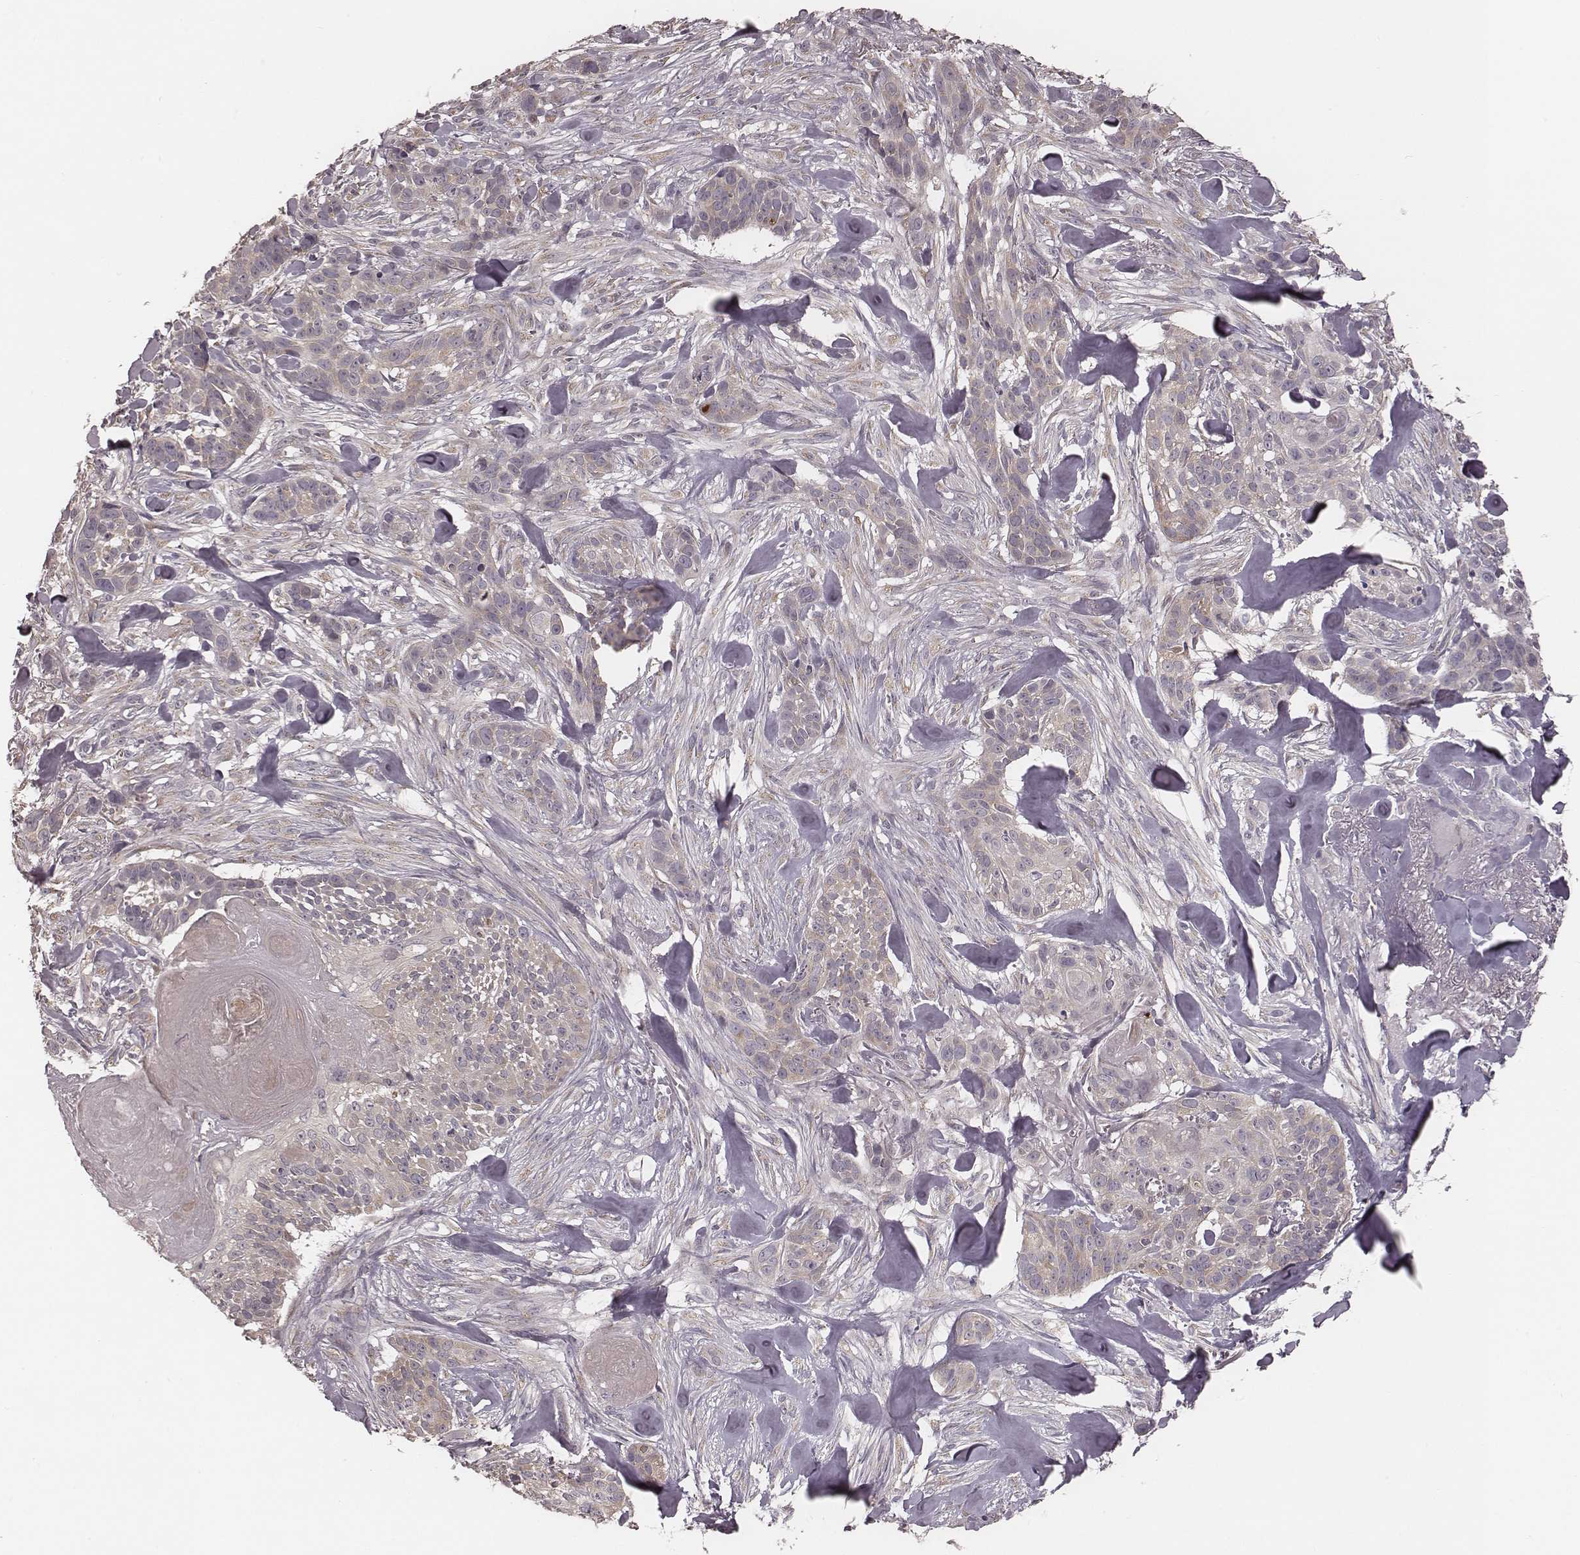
{"staining": {"intensity": "weak", "quantity": "25%-75%", "location": "cytoplasmic/membranous"}, "tissue": "skin cancer", "cell_type": "Tumor cells", "image_type": "cancer", "snomed": [{"axis": "morphology", "description": "Basal cell carcinoma"}, {"axis": "topography", "description": "Skin"}], "caption": "Brown immunohistochemical staining in human basal cell carcinoma (skin) displays weak cytoplasmic/membranous expression in approximately 25%-75% of tumor cells.", "gene": "P2RX5", "patient": {"sex": "male", "age": 87}}